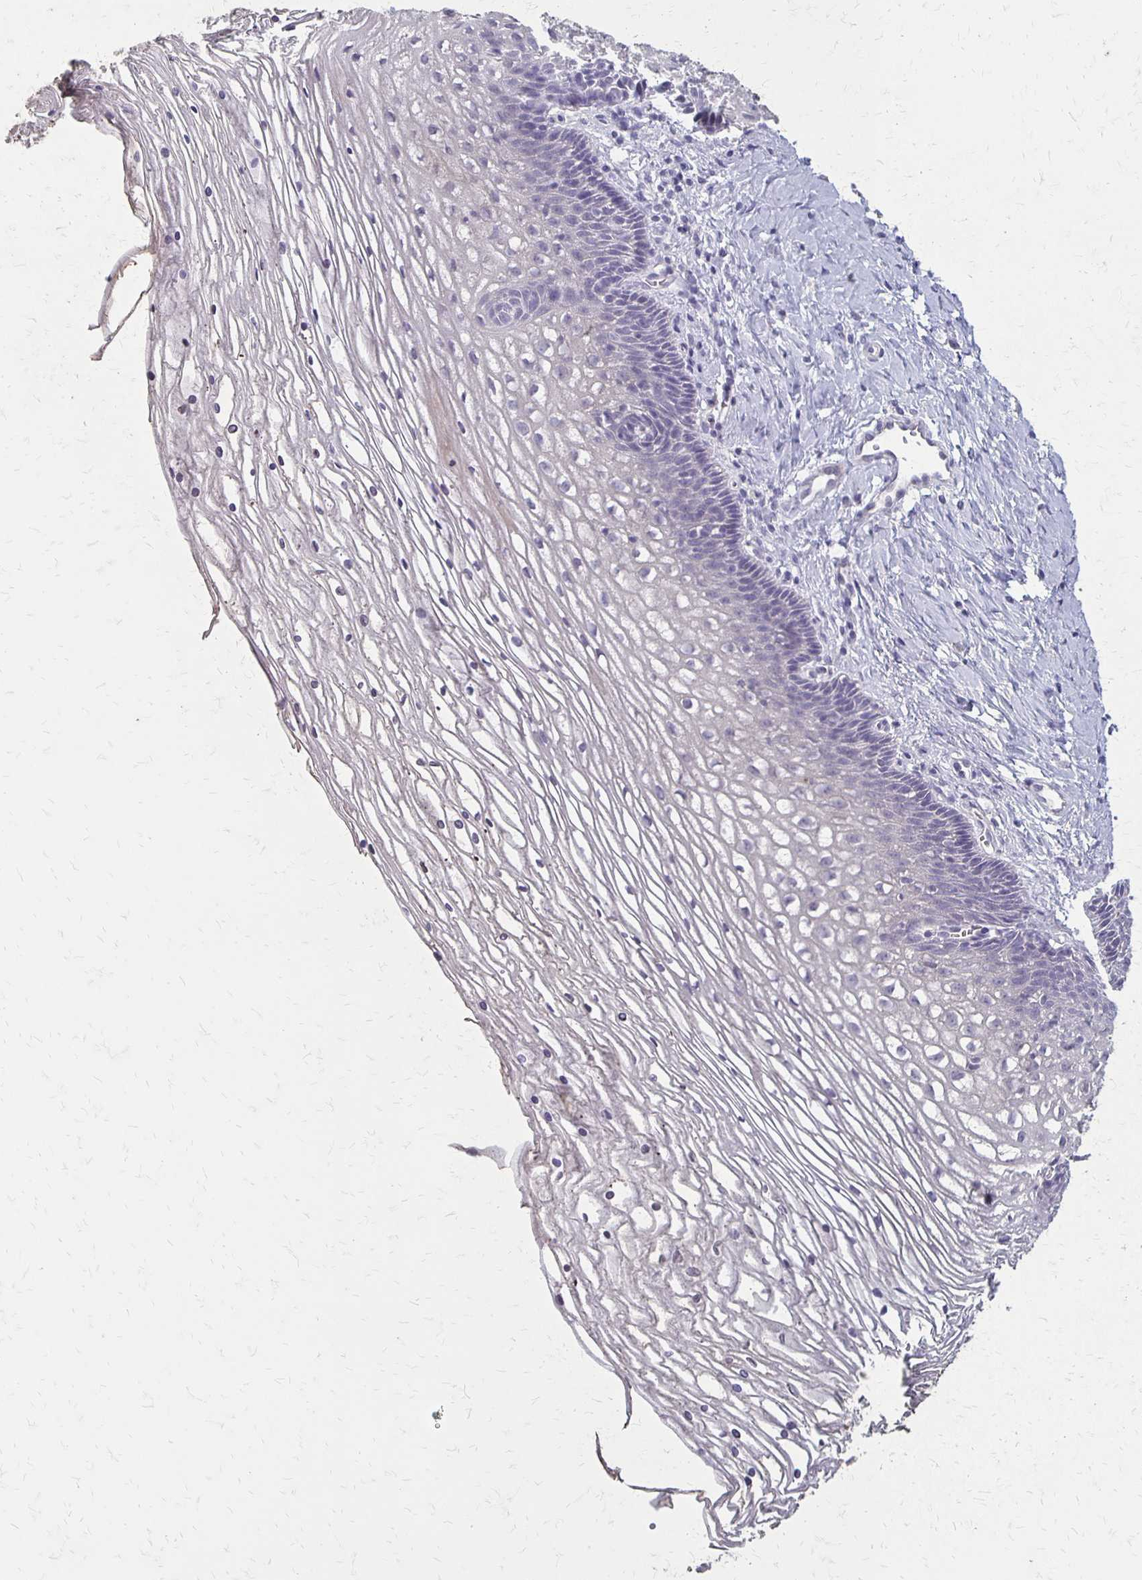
{"staining": {"intensity": "negative", "quantity": "none", "location": "none"}, "tissue": "cervix", "cell_type": "Glandular cells", "image_type": "normal", "snomed": [{"axis": "morphology", "description": "Normal tissue, NOS"}, {"axis": "topography", "description": "Cervix"}], "caption": "Immunohistochemical staining of normal human cervix shows no significant staining in glandular cells. Nuclei are stained in blue.", "gene": "SEPTIN5", "patient": {"sex": "female", "age": 36}}